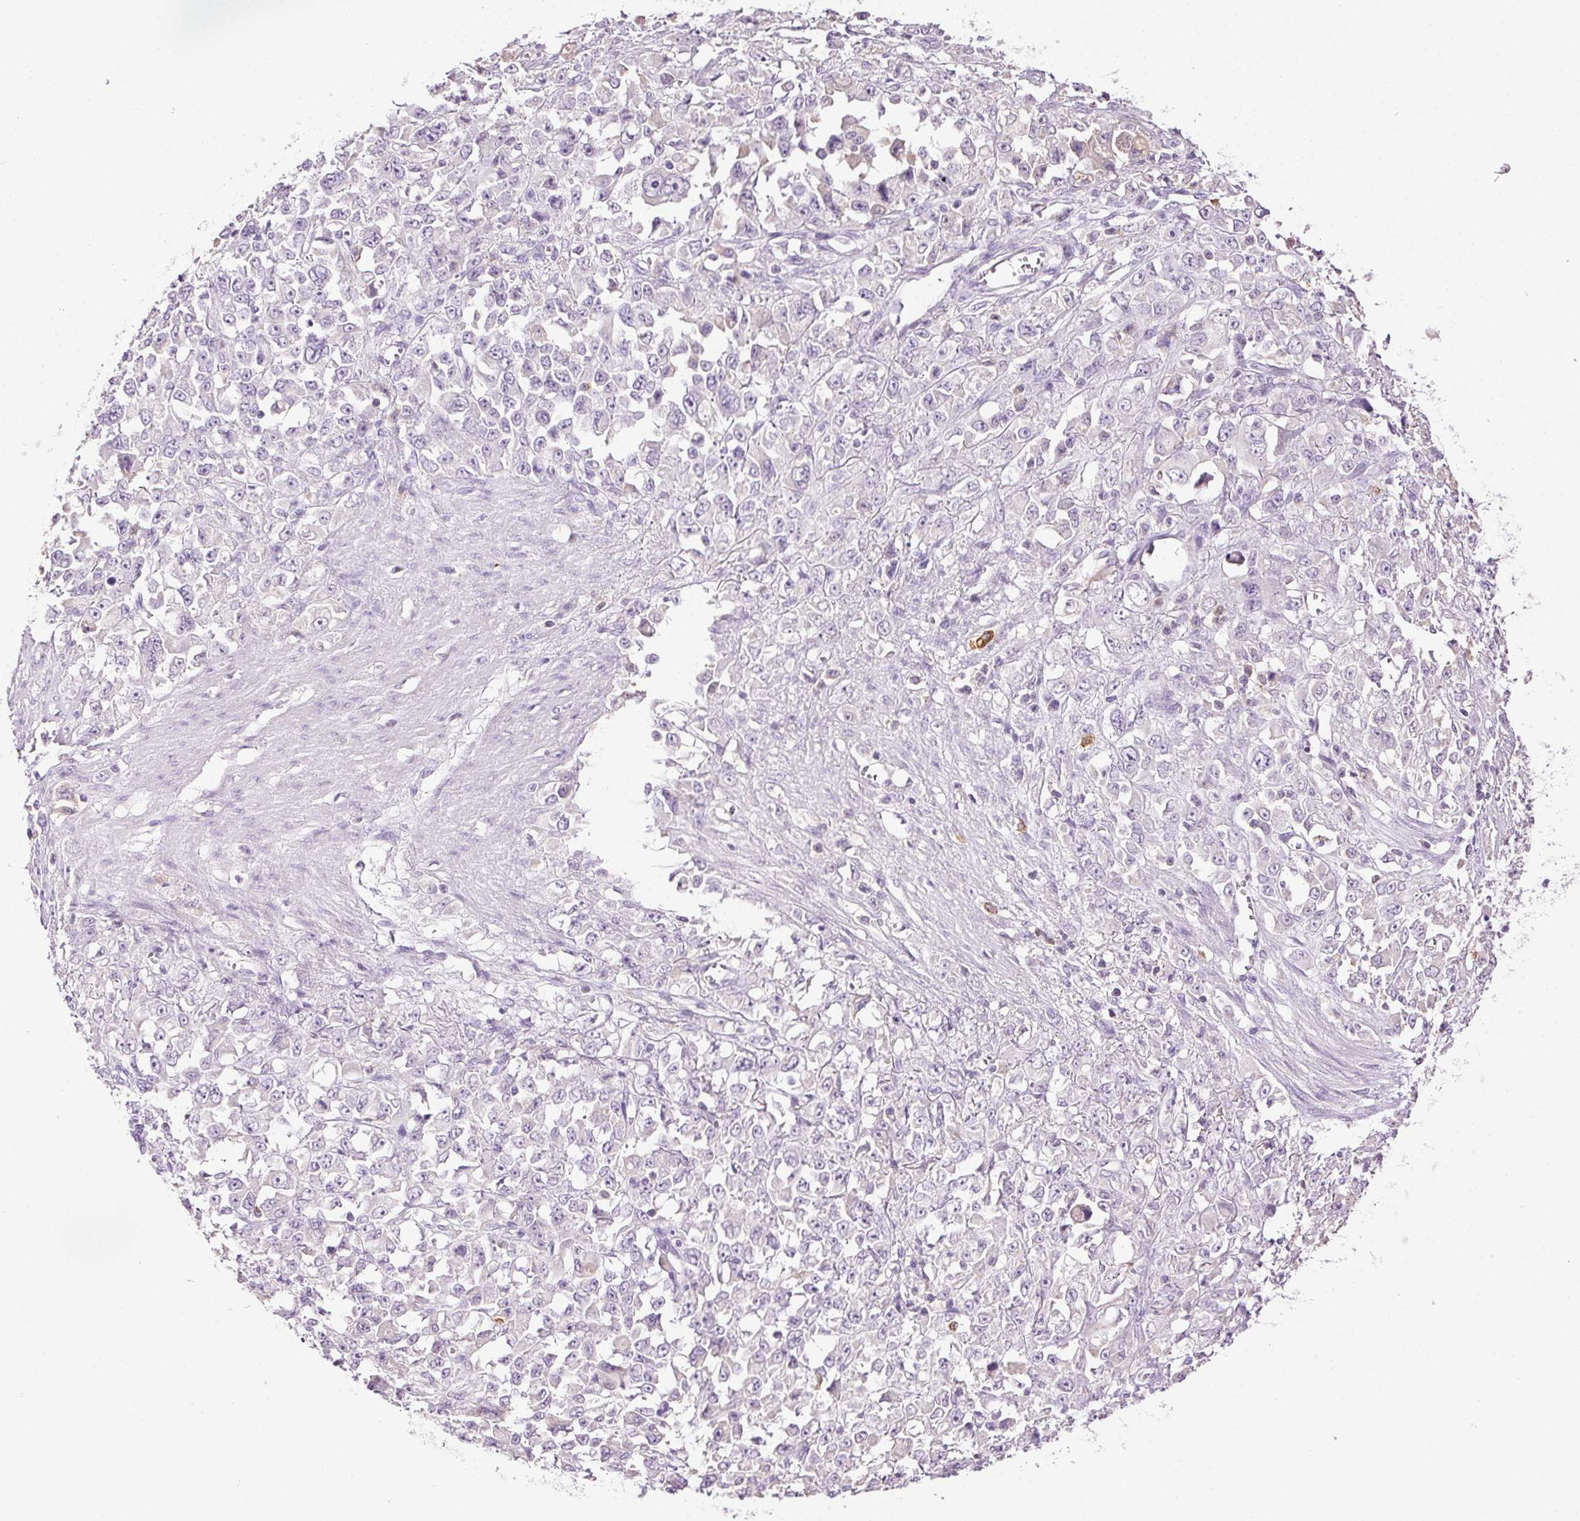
{"staining": {"intensity": "negative", "quantity": "none", "location": "none"}, "tissue": "stomach cancer", "cell_type": "Tumor cells", "image_type": "cancer", "snomed": [{"axis": "morphology", "description": "Adenocarcinoma, NOS"}, {"axis": "topography", "description": "Stomach"}], "caption": "Tumor cells show no significant positivity in stomach cancer.", "gene": "BPIFB2", "patient": {"sex": "female", "age": 76}}